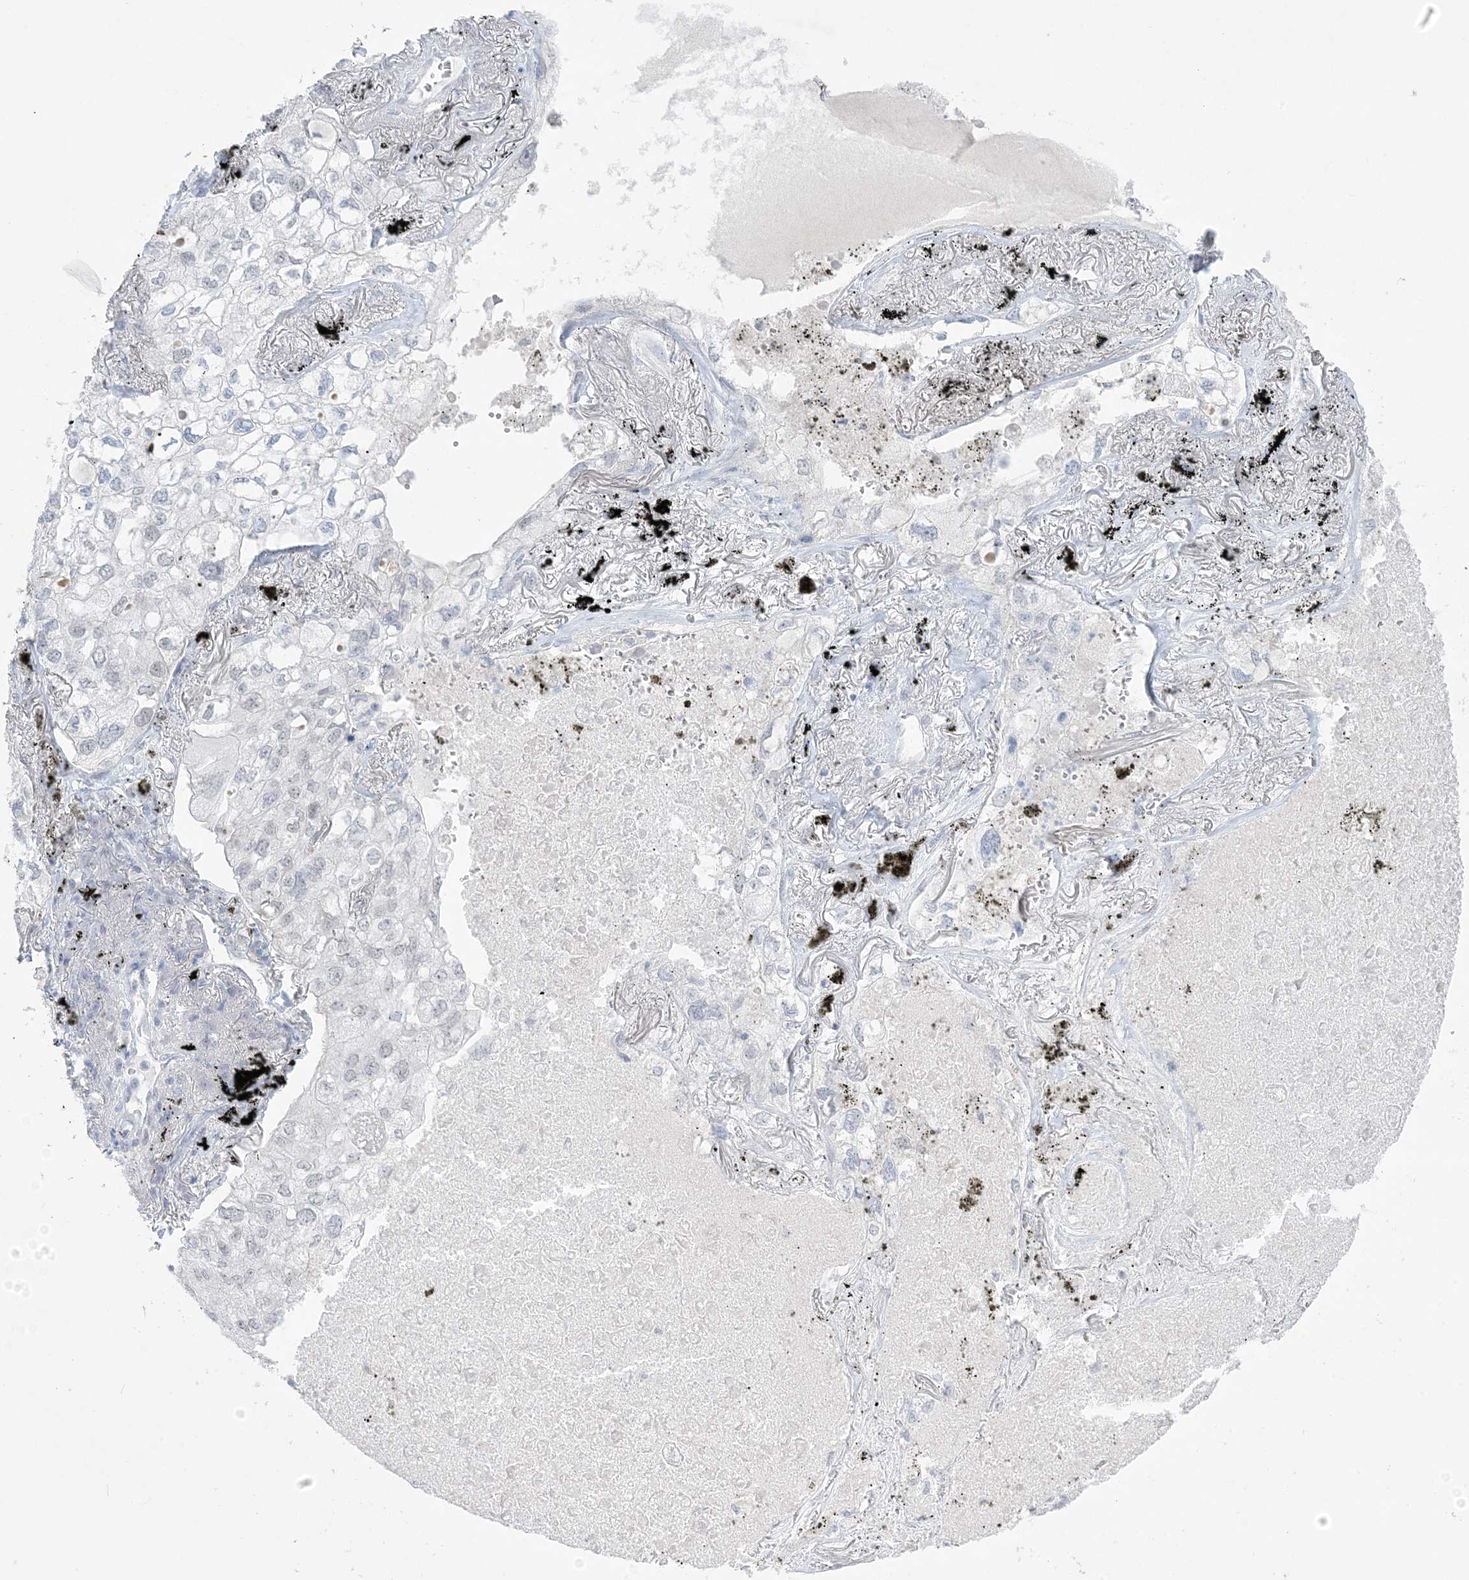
{"staining": {"intensity": "negative", "quantity": "none", "location": "none"}, "tissue": "lung cancer", "cell_type": "Tumor cells", "image_type": "cancer", "snomed": [{"axis": "morphology", "description": "Adenocarcinoma, NOS"}, {"axis": "topography", "description": "Lung"}], "caption": "There is no significant staining in tumor cells of lung cancer. (DAB (3,3'-diaminobenzidine) immunohistochemistry with hematoxylin counter stain).", "gene": "HOMEZ", "patient": {"sex": "male", "age": 65}}